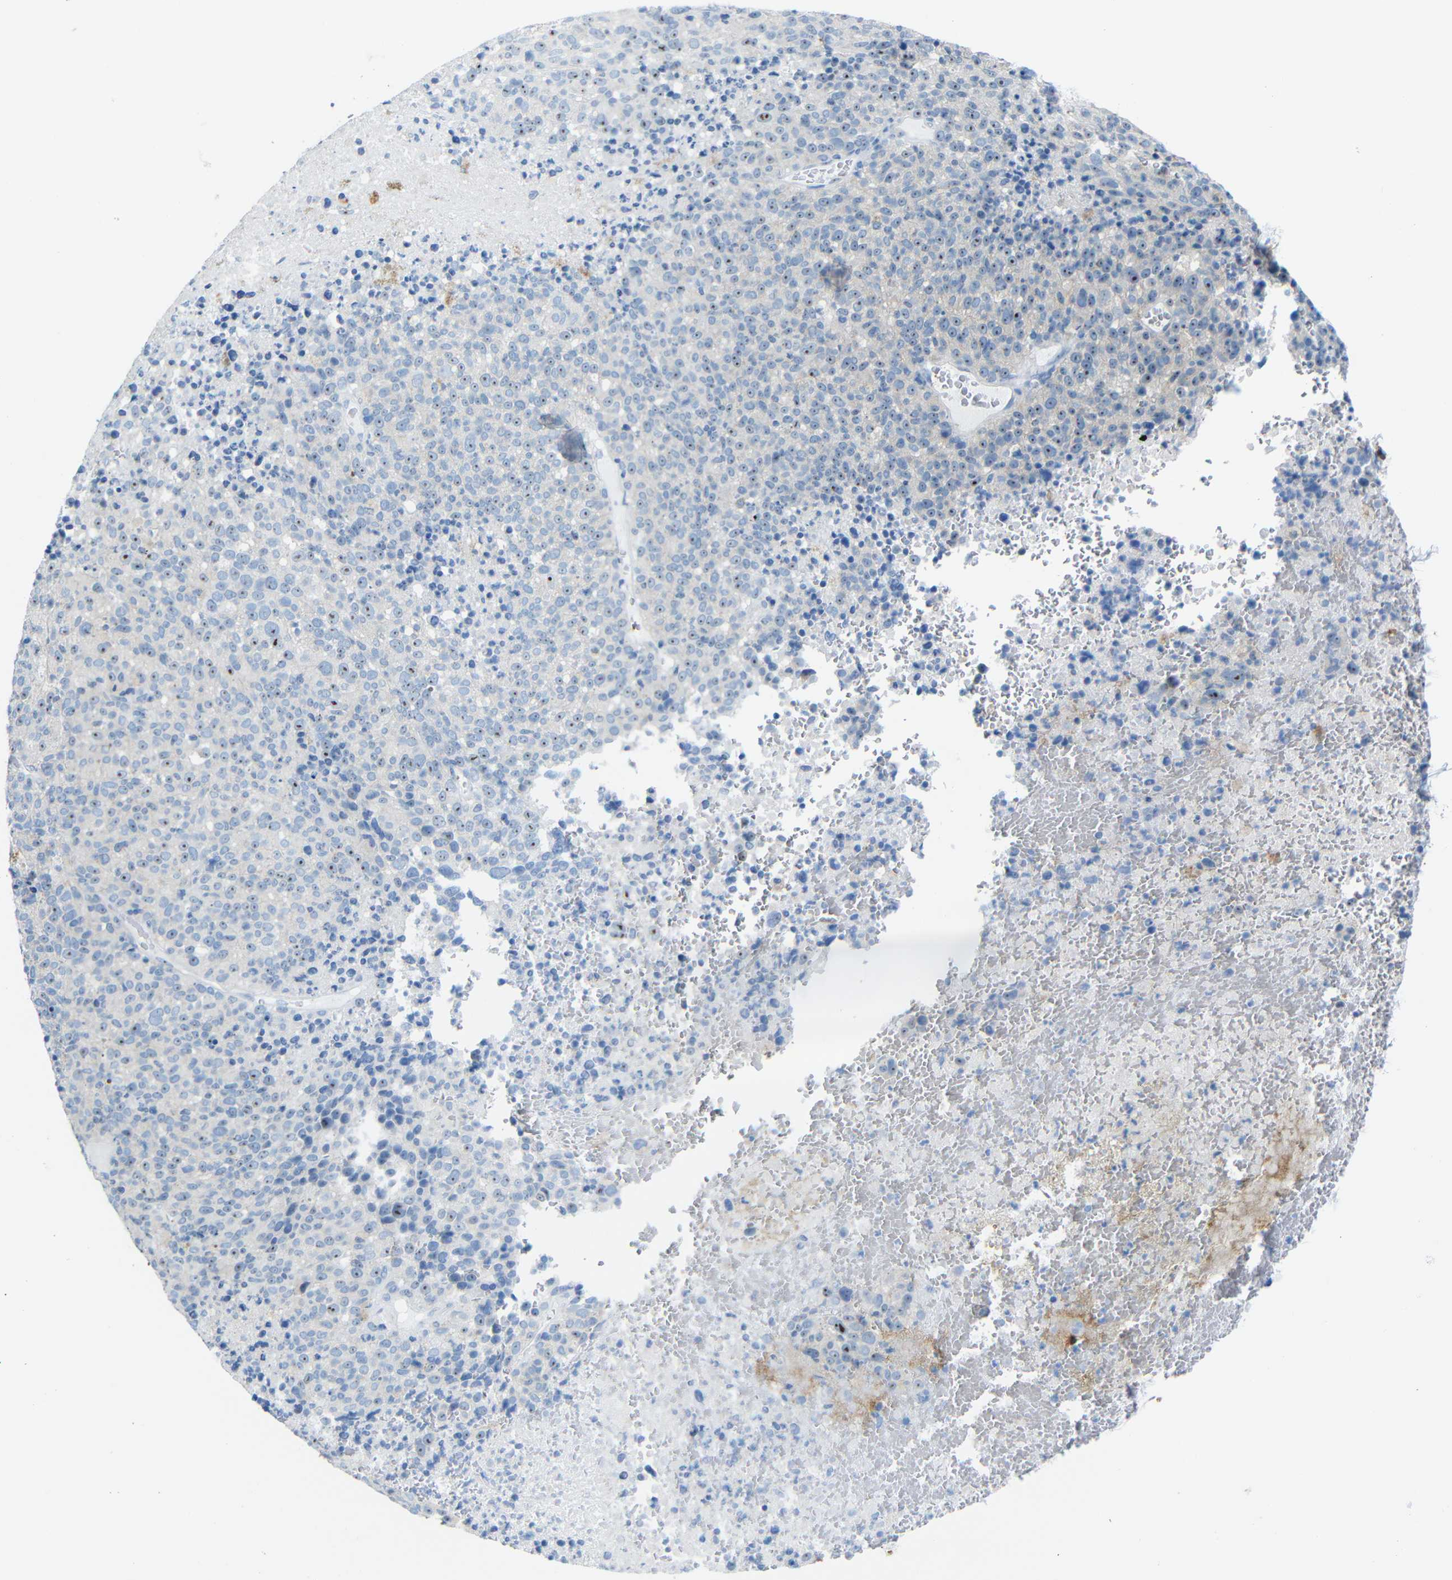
{"staining": {"intensity": "moderate", "quantity": "25%-75%", "location": "nuclear"}, "tissue": "melanoma", "cell_type": "Tumor cells", "image_type": "cancer", "snomed": [{"axis": "morphology", "description": "Malignant melanoma, Metastatic site"}, {"axis": "topography", "description": "Cerebral cortex"}], "caption": "This is a photomicrograph of immunohistochemistry (IHC) staining of malignant melanoma (metastatic site), which shows moderate positivity in the nuclear of tumor cells.", "gene": "C1orf210", "patient": {"sex": "female", "age": 52}}